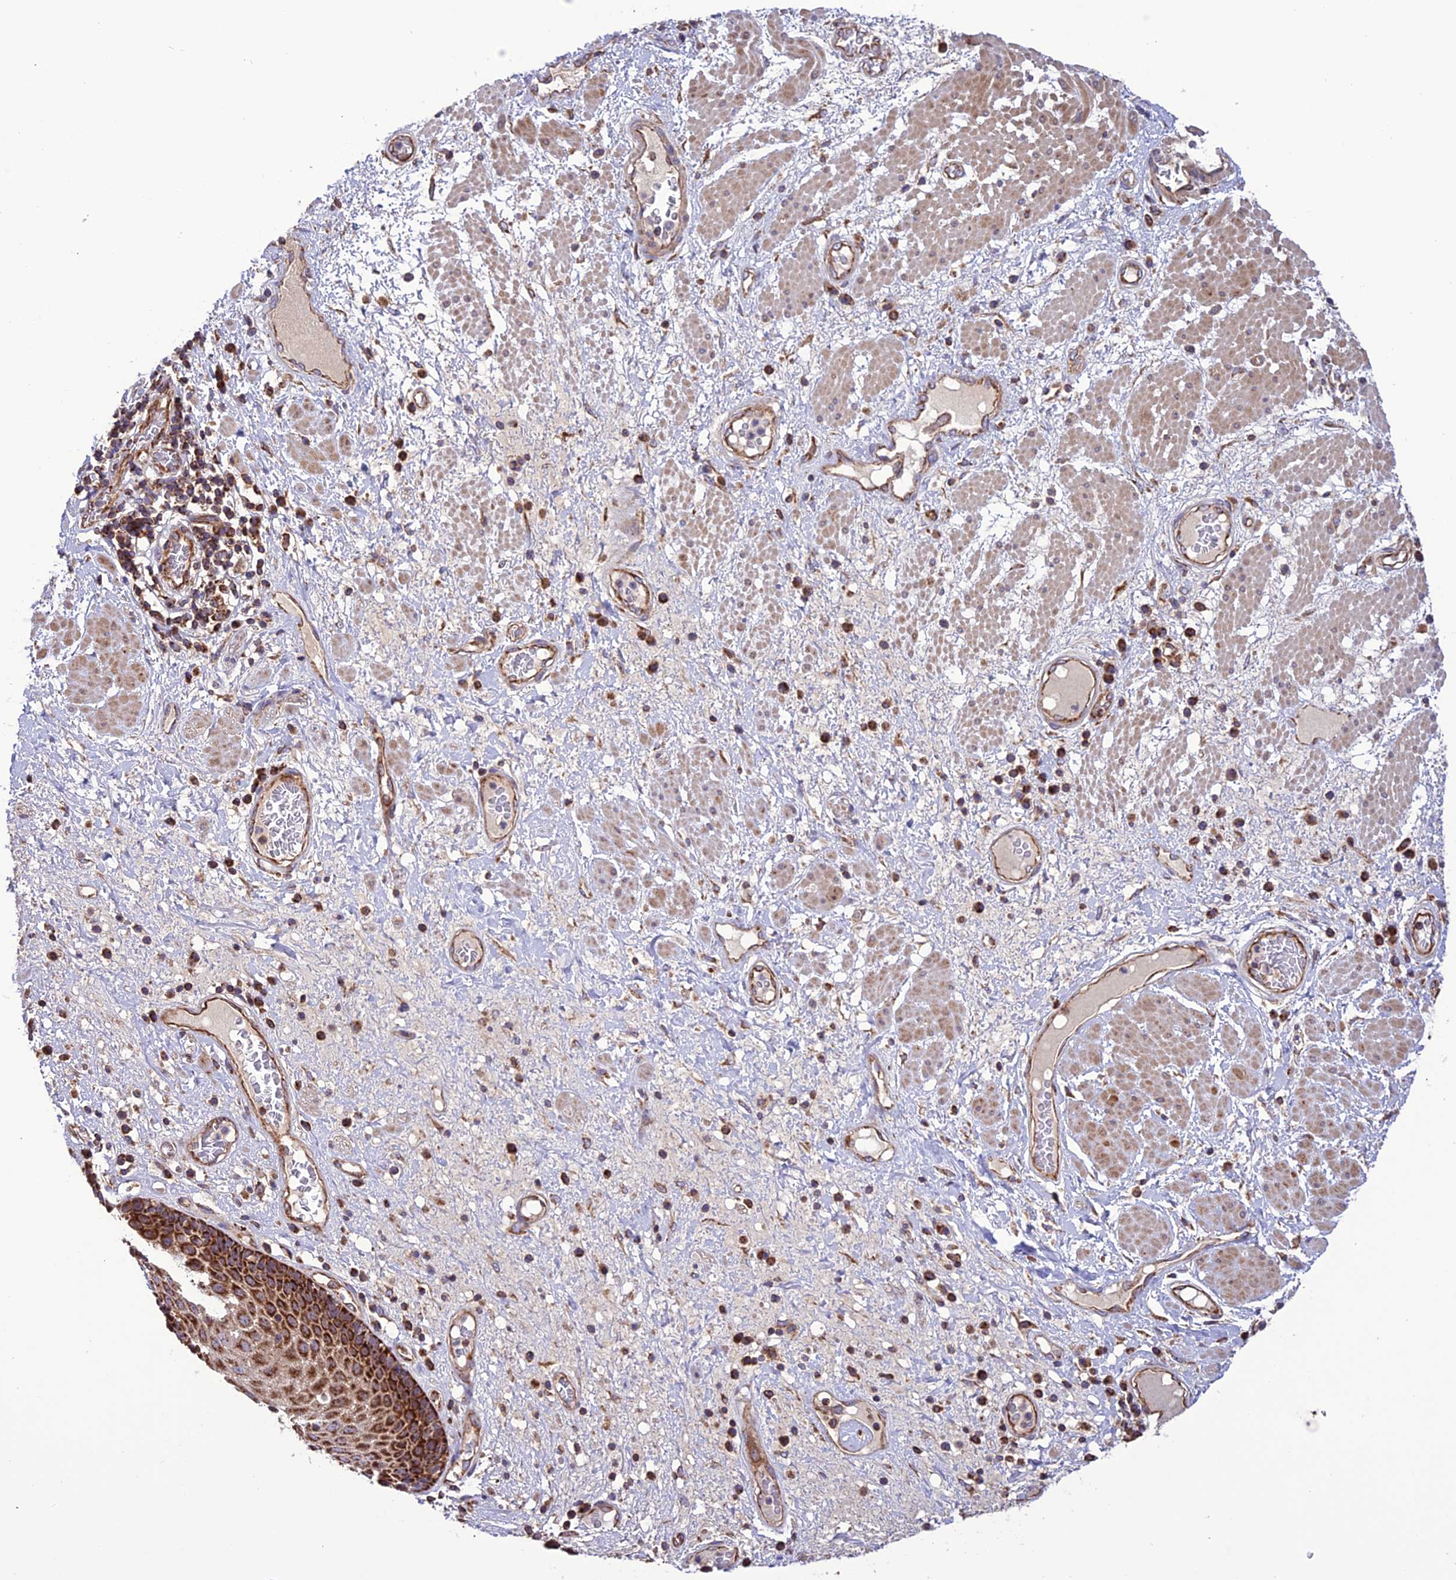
{"staining": {"intensity": "strong", "quantity": "25%-75%", "location": "cytoplasmic/membranous"}, "tissue": "esophagus", "cell_type": "Squamous epithelial cells", "image_type": "normal", "snomed": [{"axis": "morphology", "description": "Normal tissue, NOS"}, {"axis": "morphology", "description": "Adenocarcinoma, NOS"}, {"axis": "topography", "description": "Esophagus"}], "caption": "The photomicrograph shows staining of normal esophagus, revealing strong cytoplasmic/membranous protein positivity (brown color) within squamous epithelial cells.", "gene": "MRPS9", "patient": {"sex": "male", "age": 62}}